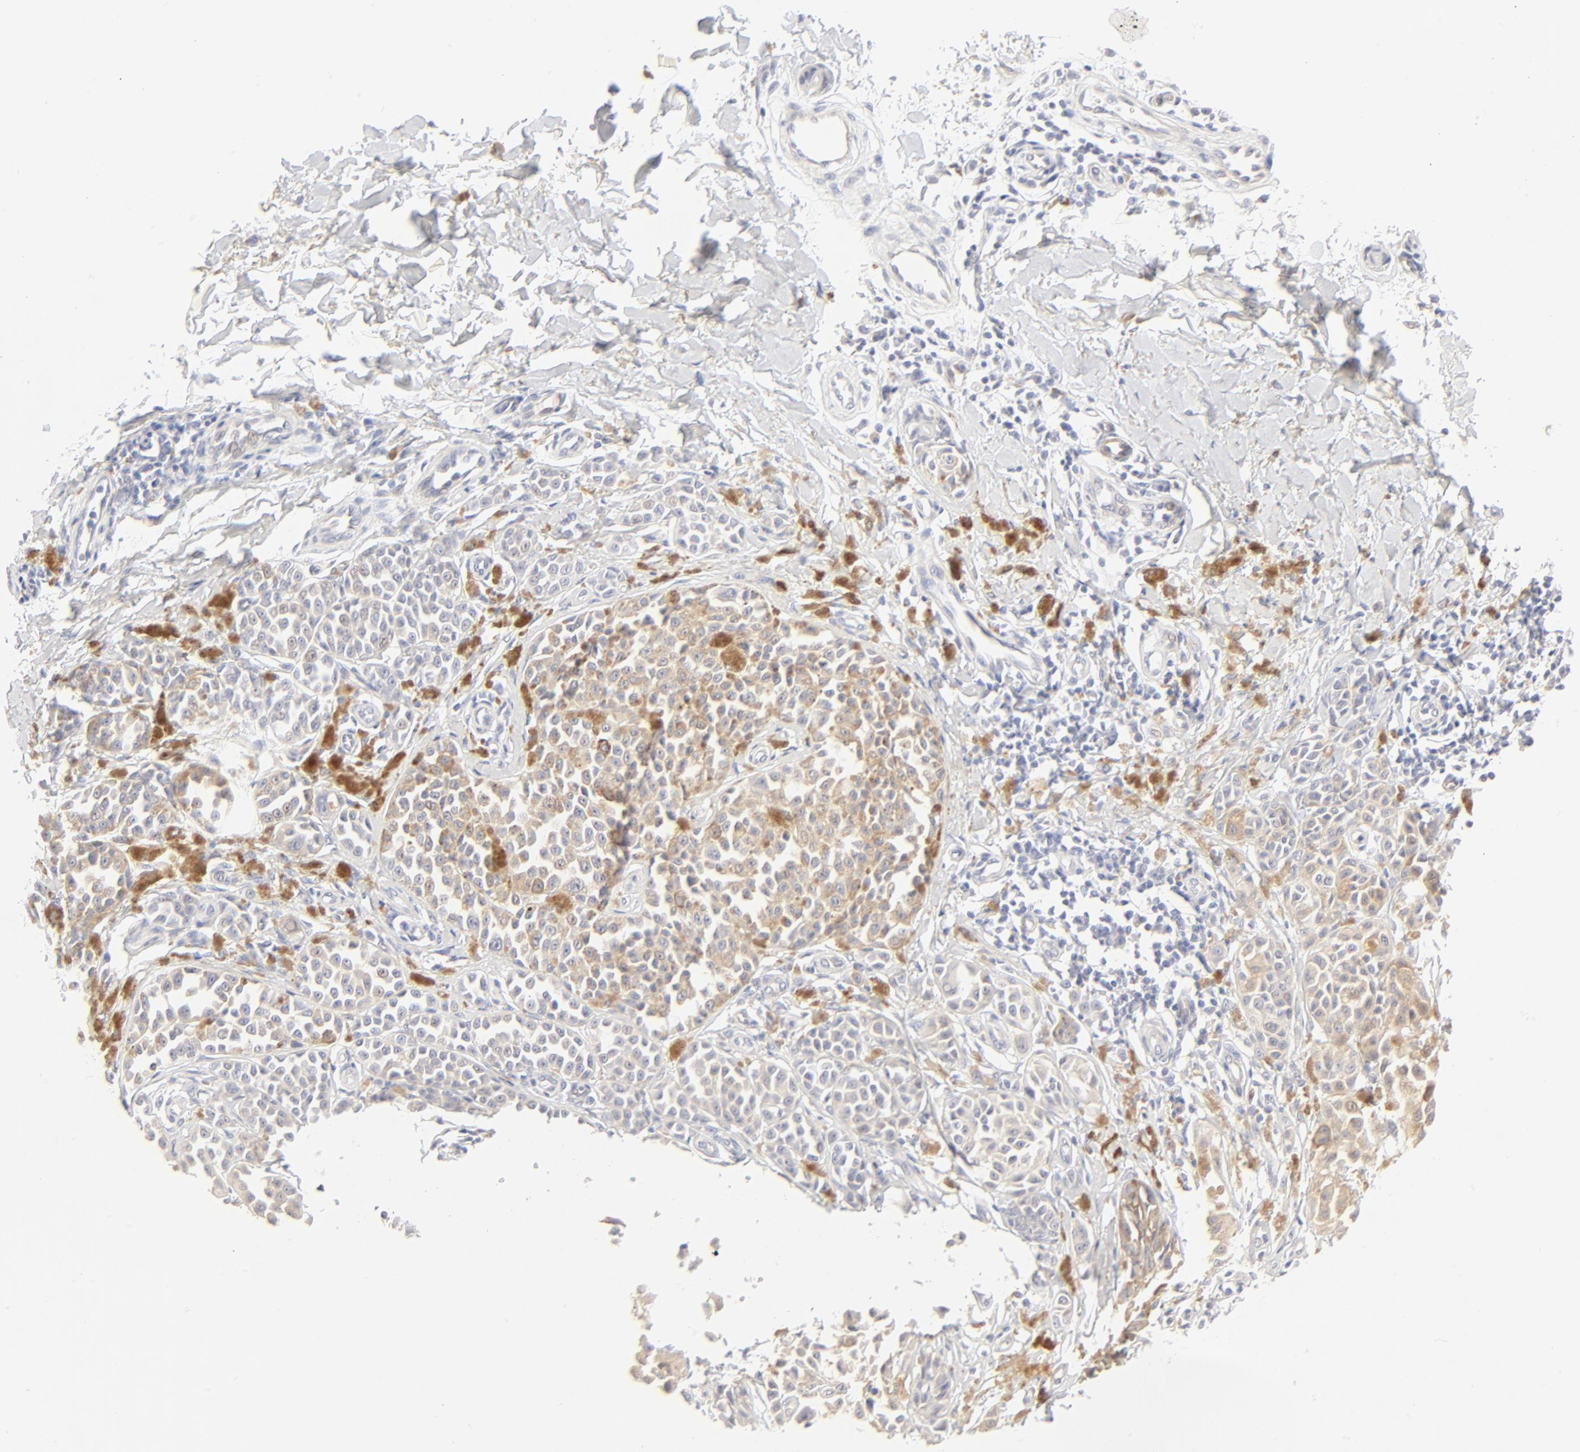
{"staining": {"intensity": "weak", "quantity": "25%-75%", "location": "cytoplasmic/membranous"}, "tissue": "melanoma", "cell_type": "Tumor cells", "image_type": "cancer", "snomed": [{"axis": "morphology", "description": "Malignant melanoma, NOS"}, {"axis": "topography", "description": "Skin"}], "caption": "High-magnification brightfield microscopy of malignant melanoma stained with DAB (3,3'-diaminobenzidine) (brown) and counterstained with hematoxylin (blue). tumor cells exhibit weak cytoplasmic/membranous positivity is present in approximately25%-75% of cells.", "gene": "NKX2-2", "patient": {"sex": "female", "age": 38}}